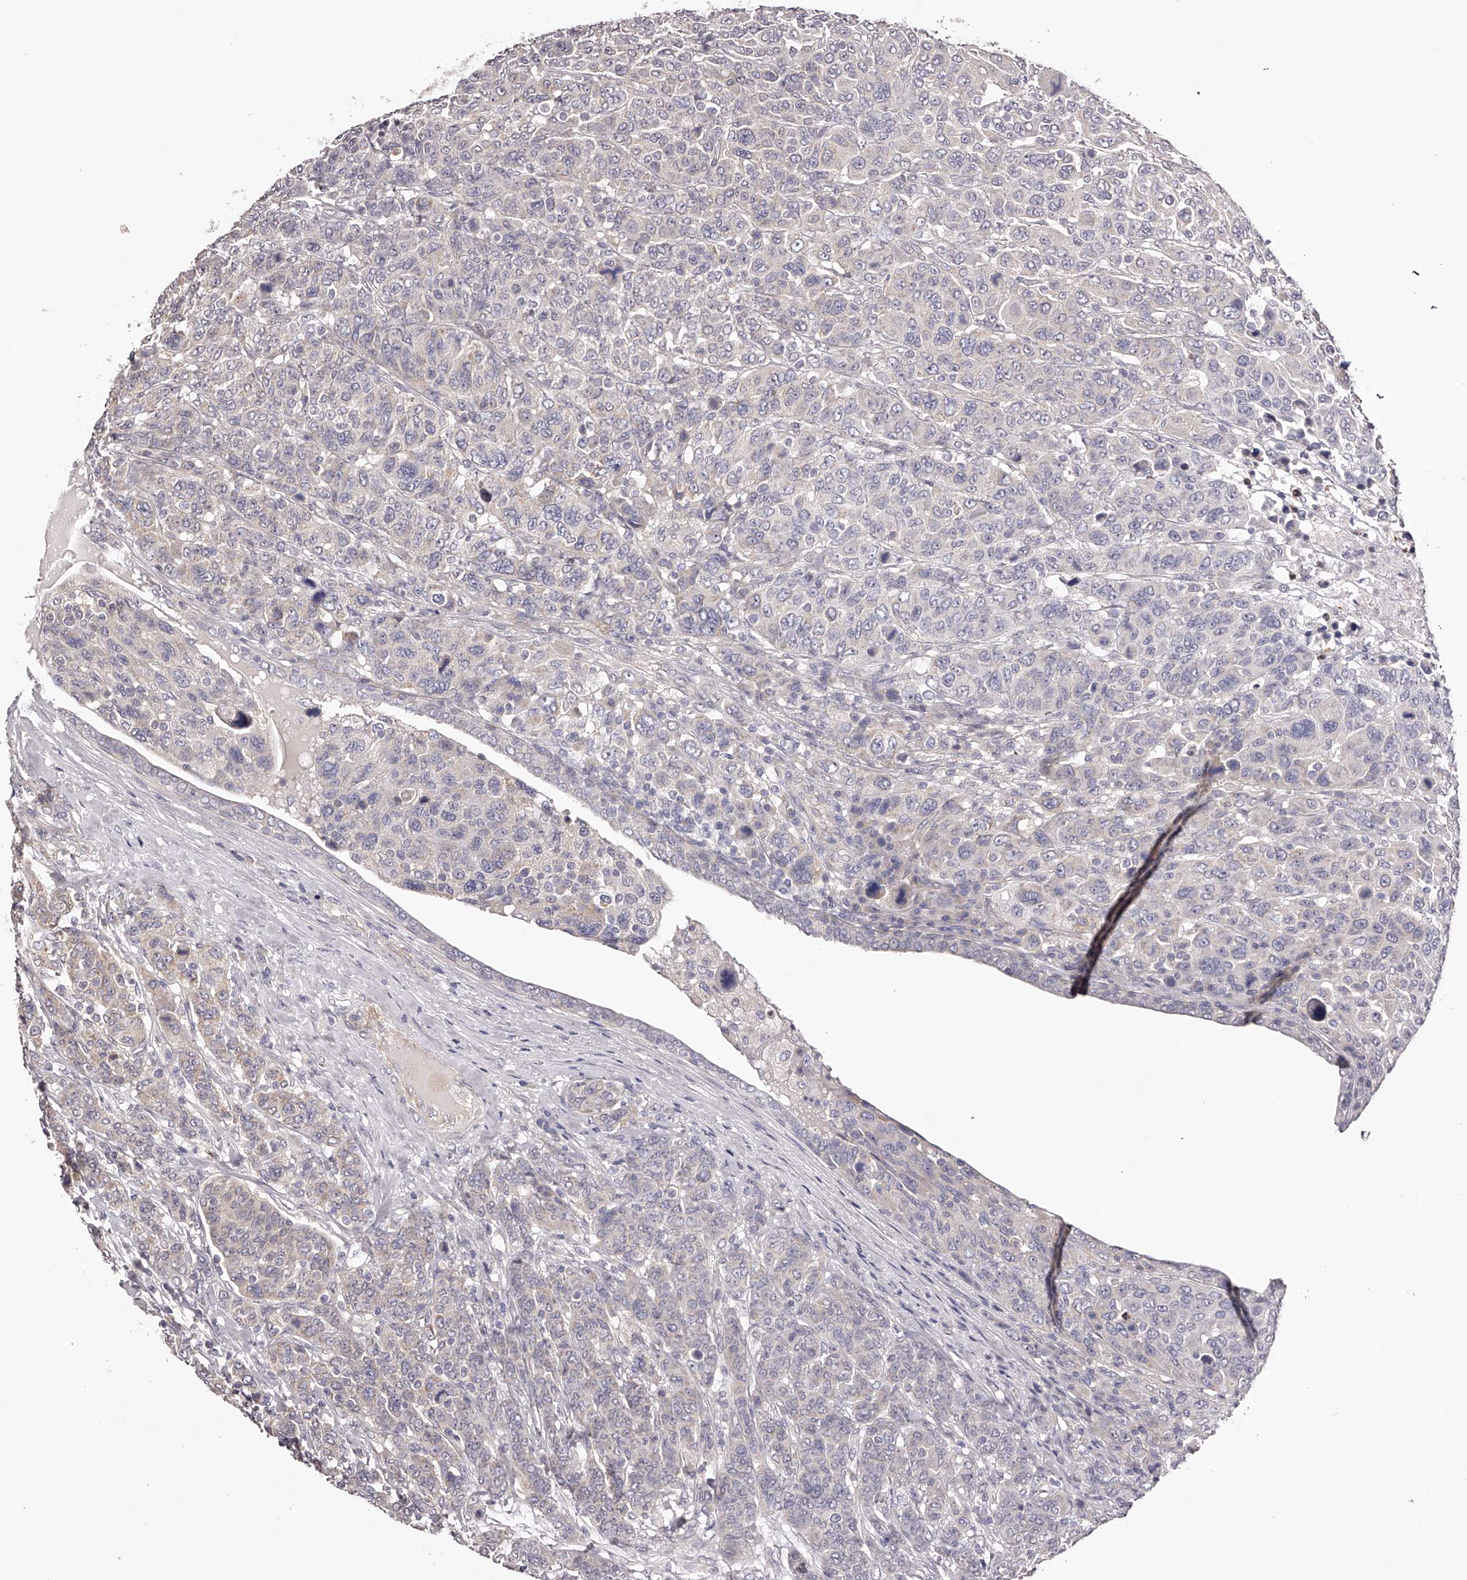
{"staining": {"intensity": "weak", "quantity": "25%-75%", "location": "cytoplasmic/membranous"}, "tissue": "breast cancer", "cell_type": "Tumor cells", "image_type": "cancer", "snomed": [{"axis": "morphology", "description": "Duct carcinoma"}, {"axis": "topography", "description": "Breast"}], "caption": "Immunohistochemistry of human breast cancer reveals low levels of weak cytoplasmic/membranous positivity in approximately 25%-75% of tumor cells.", "gene": "ODF2L", "patient": {"sex": "female", "age": 37}}